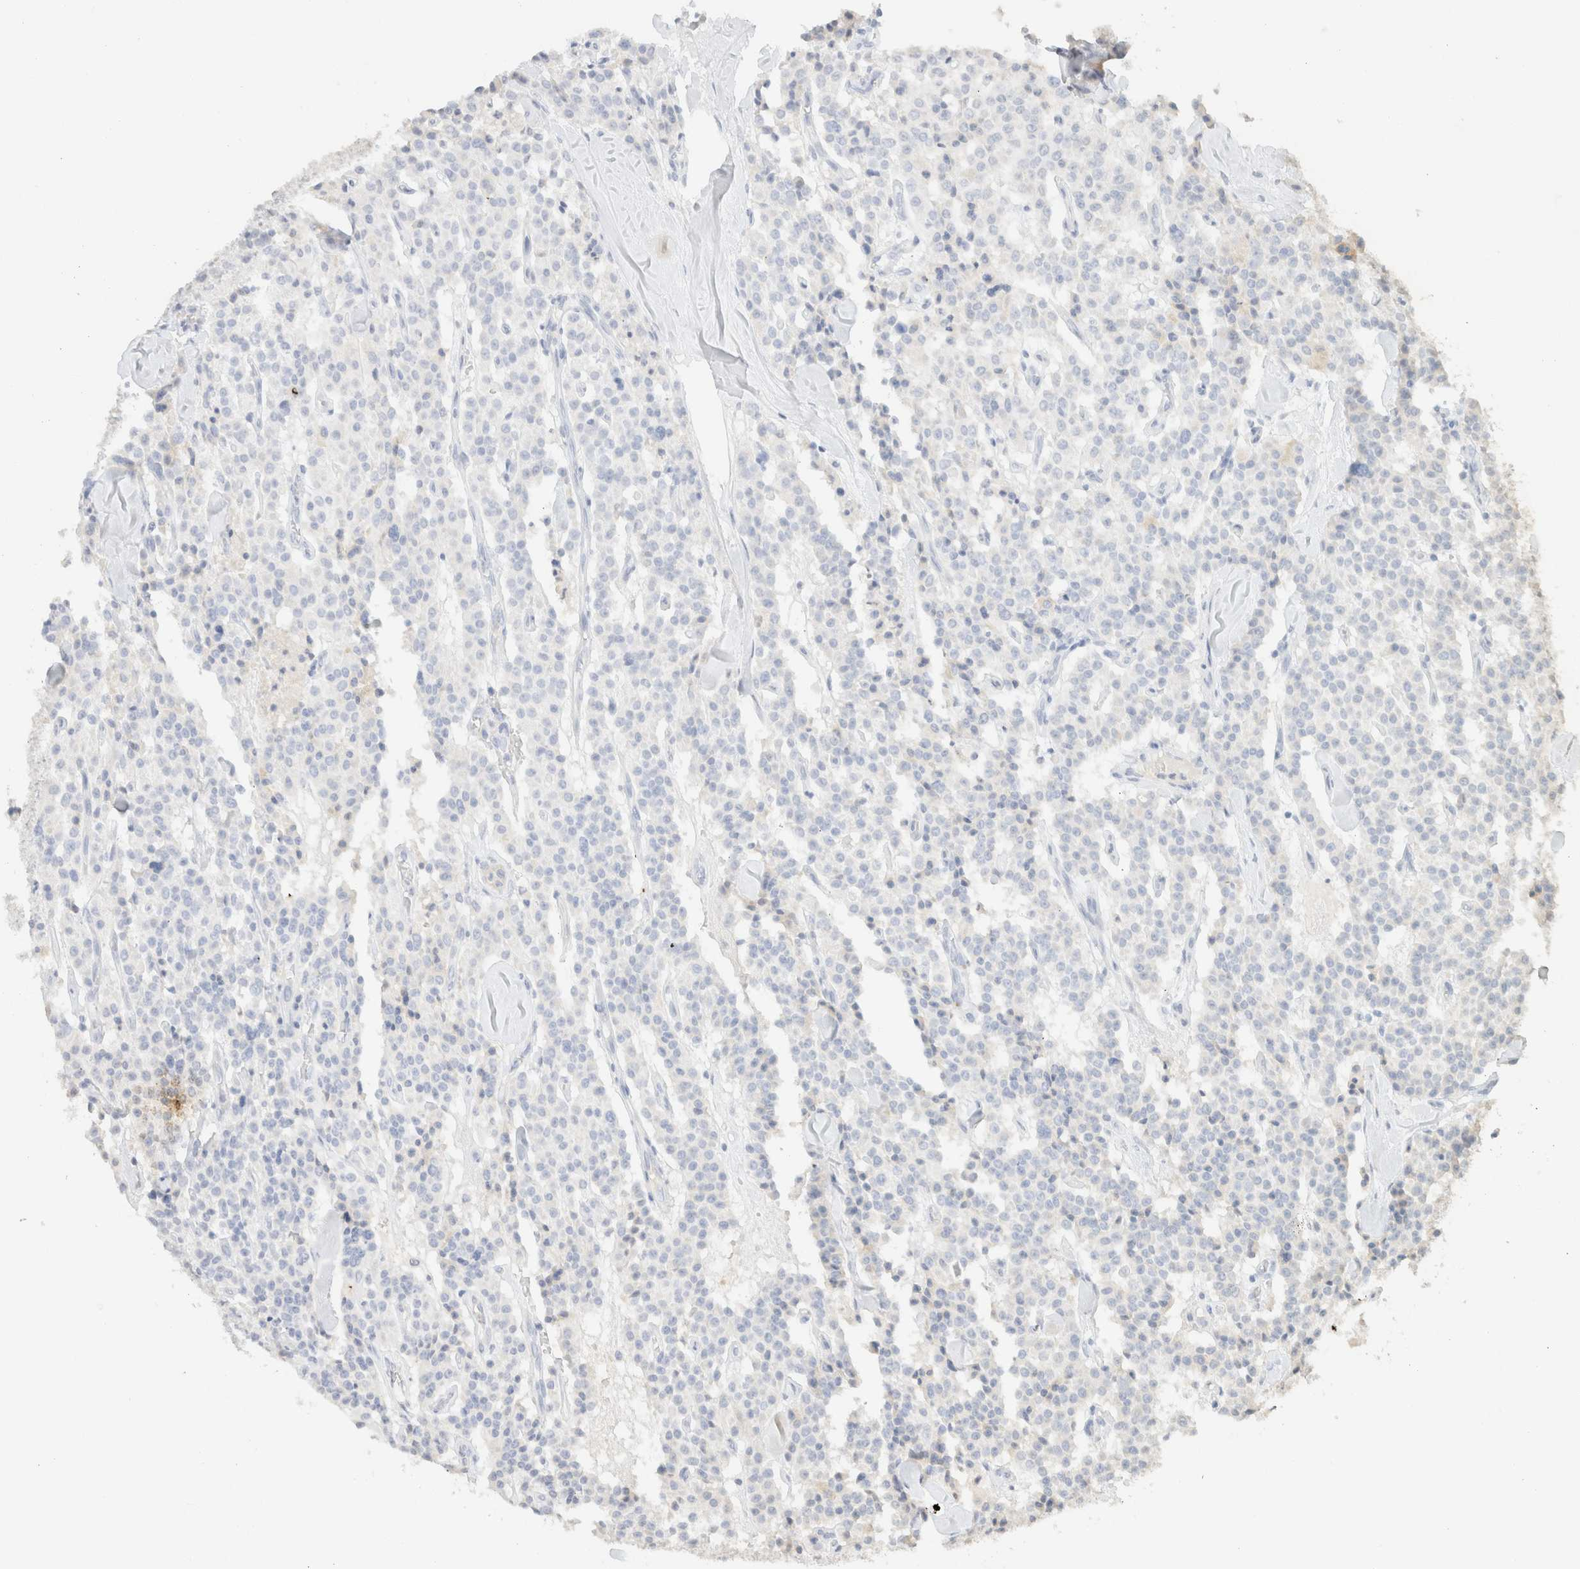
{"staining": {"intensity": "negative", "quantity": "none", "location": "none"}, "tissue": "carcinoid", "cell_type": "Tumor cells", "image_type": "cancer", "snomed": [{"axis": "morphology", "description": "Carcinoid, malignant, NOS"}, {"axis": "topography", "description": "Lung"}], "caption": "DAB immunohistochemical staining of human carcinoid shows no significant positivity in tumor cells. (Stains: DAB immunohistochemistry with hematoxylin counter stain, Microscopy: brightfield microscopy at high magnification).", "gene": "CPA1", "patient": {"sex": "male", "age": 30}}